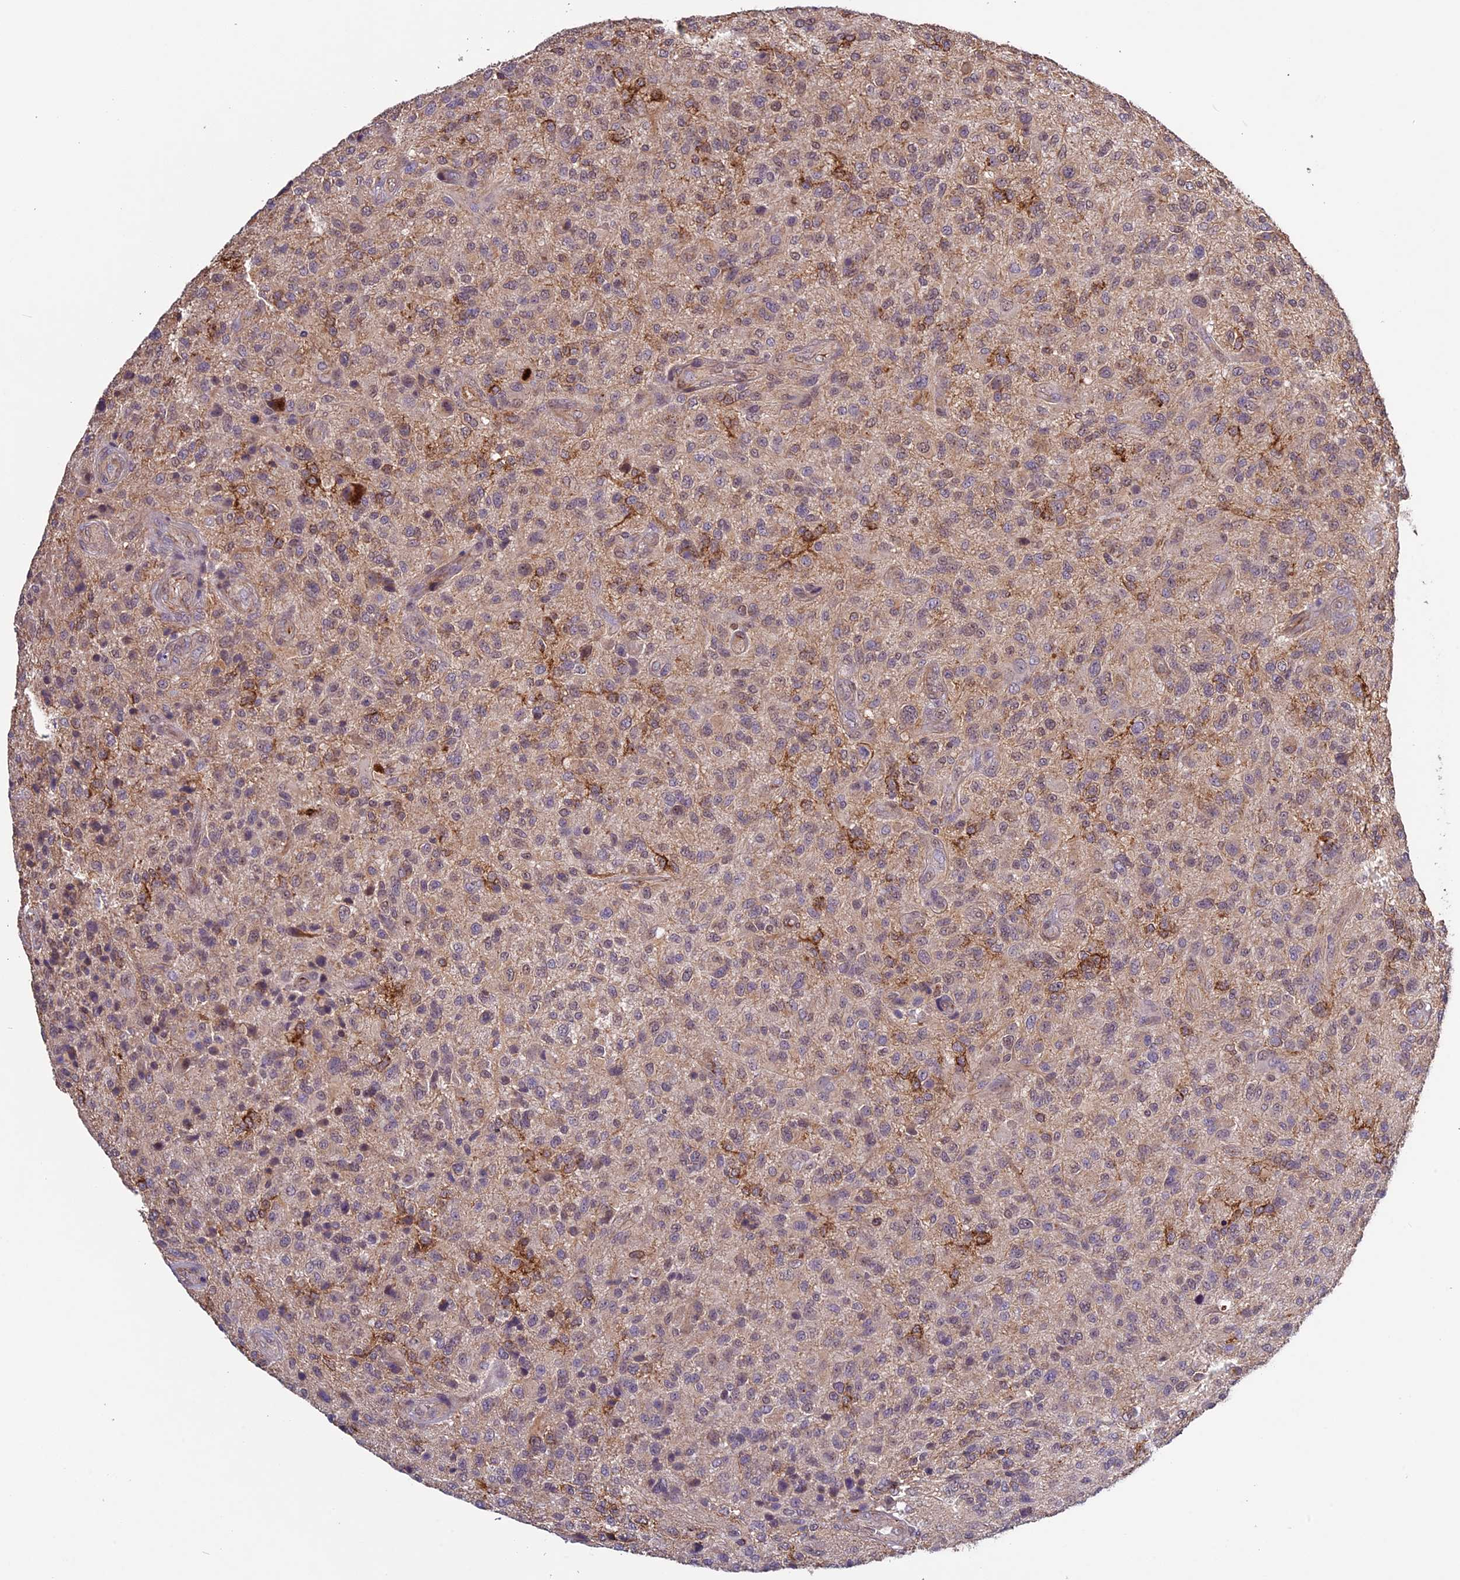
{"staining": {"intensity": "weak", "quantity": "<25%", "location": "cytoplasmic/membranous"}, "tissue": "glioma", "cell_type": "Tumor cells", "image_type": "cancer", "snomed": [{"axis": "morphology", "description": "Glioma, malignant, High grade"}, {"axis": "topography", "description": "Brain"}], "caption": "Immunohistochemical staining of glioma shows no significant staining in tumor cells.", "gene": "C3orf70", "patient": {"sex": "male", "age": 47}}